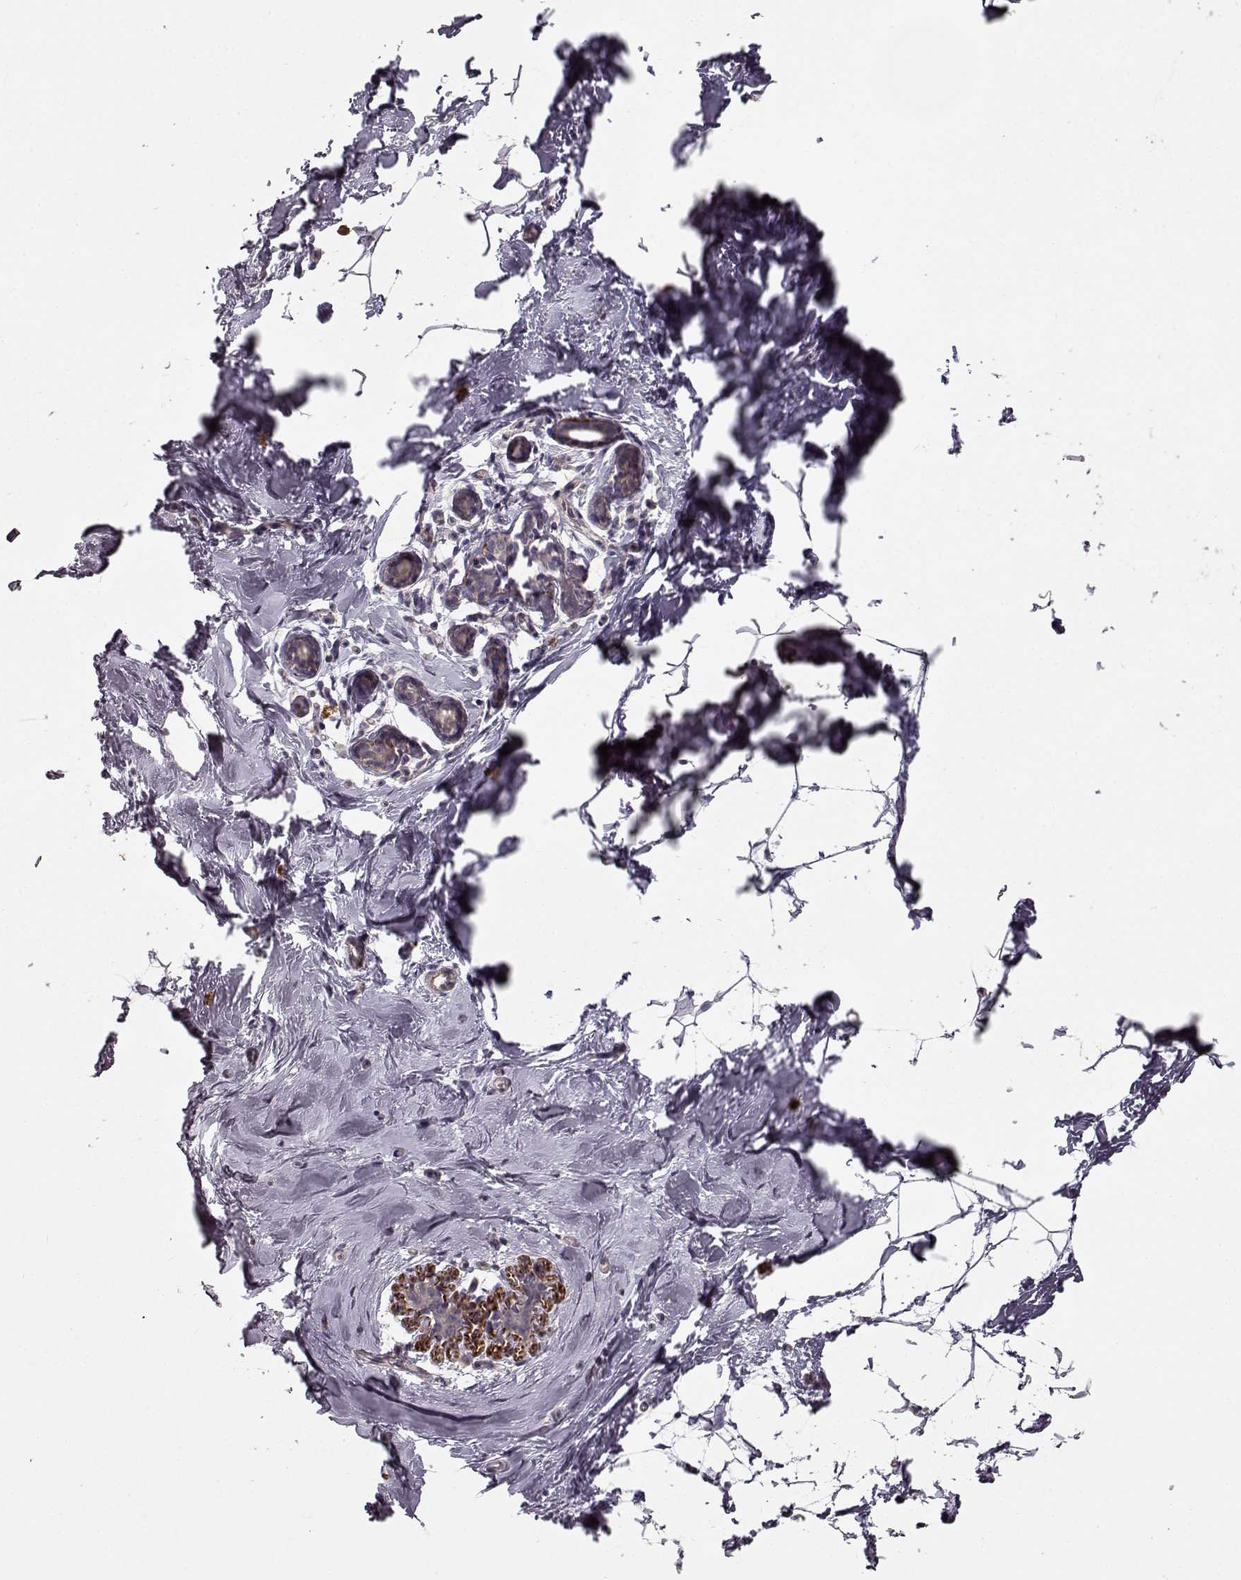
{"staining": {"intensity": "negative", "quantity": "none", "location": "none"}, "tissue": "breast", "cell_type": "Adipocytes", "image_type": "normal", "snomed": [{"axis": "morphology", "description": "Normal tissue, NOS"}, {"axis": "topography", "description": "Breast"}], "caption": "A histopathology image of human breast is negative for staining in adipocytes. (DAB immunohistochemistry with hematoxylin counter stain).", "gene": "SLAIN2", "patient": {"sex": "female", "age": 32}}